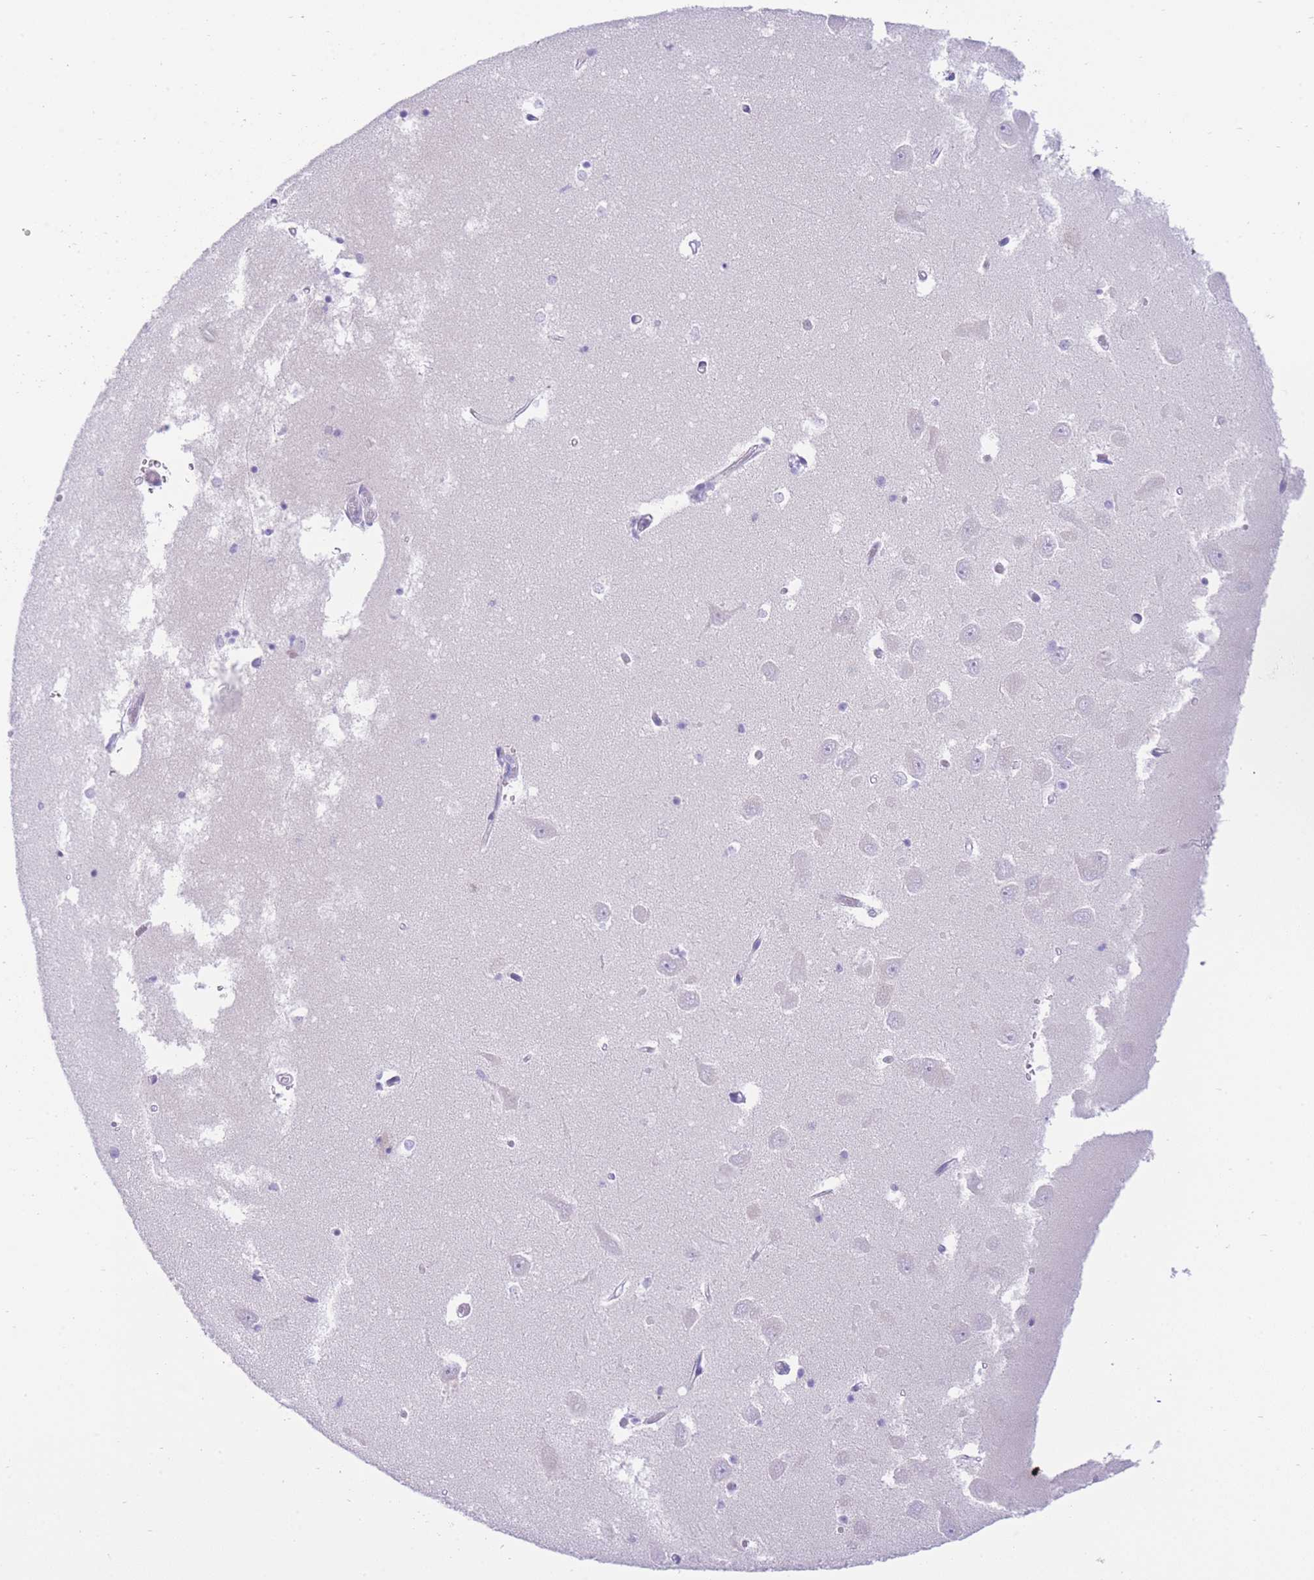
{"staining": {"intensity": "negative", "quantity": "none", "location": "none"}, "tissue": "hippocampus", "cell_type": "Glial cells", "image_type": "normal", "snomed": [{"axis": "morphology", "description": "Normal tissue, NOS"}, {"axis": "topography", "description": "Hippocampus"}], "caption": "Immunohistochemistry (IHC) of normal human hippocampus shows no positivity in glial cells. Nuclei are stained in blue.", "gene": "ZNF212", "patient": {"sex": "male", "age": 70}}